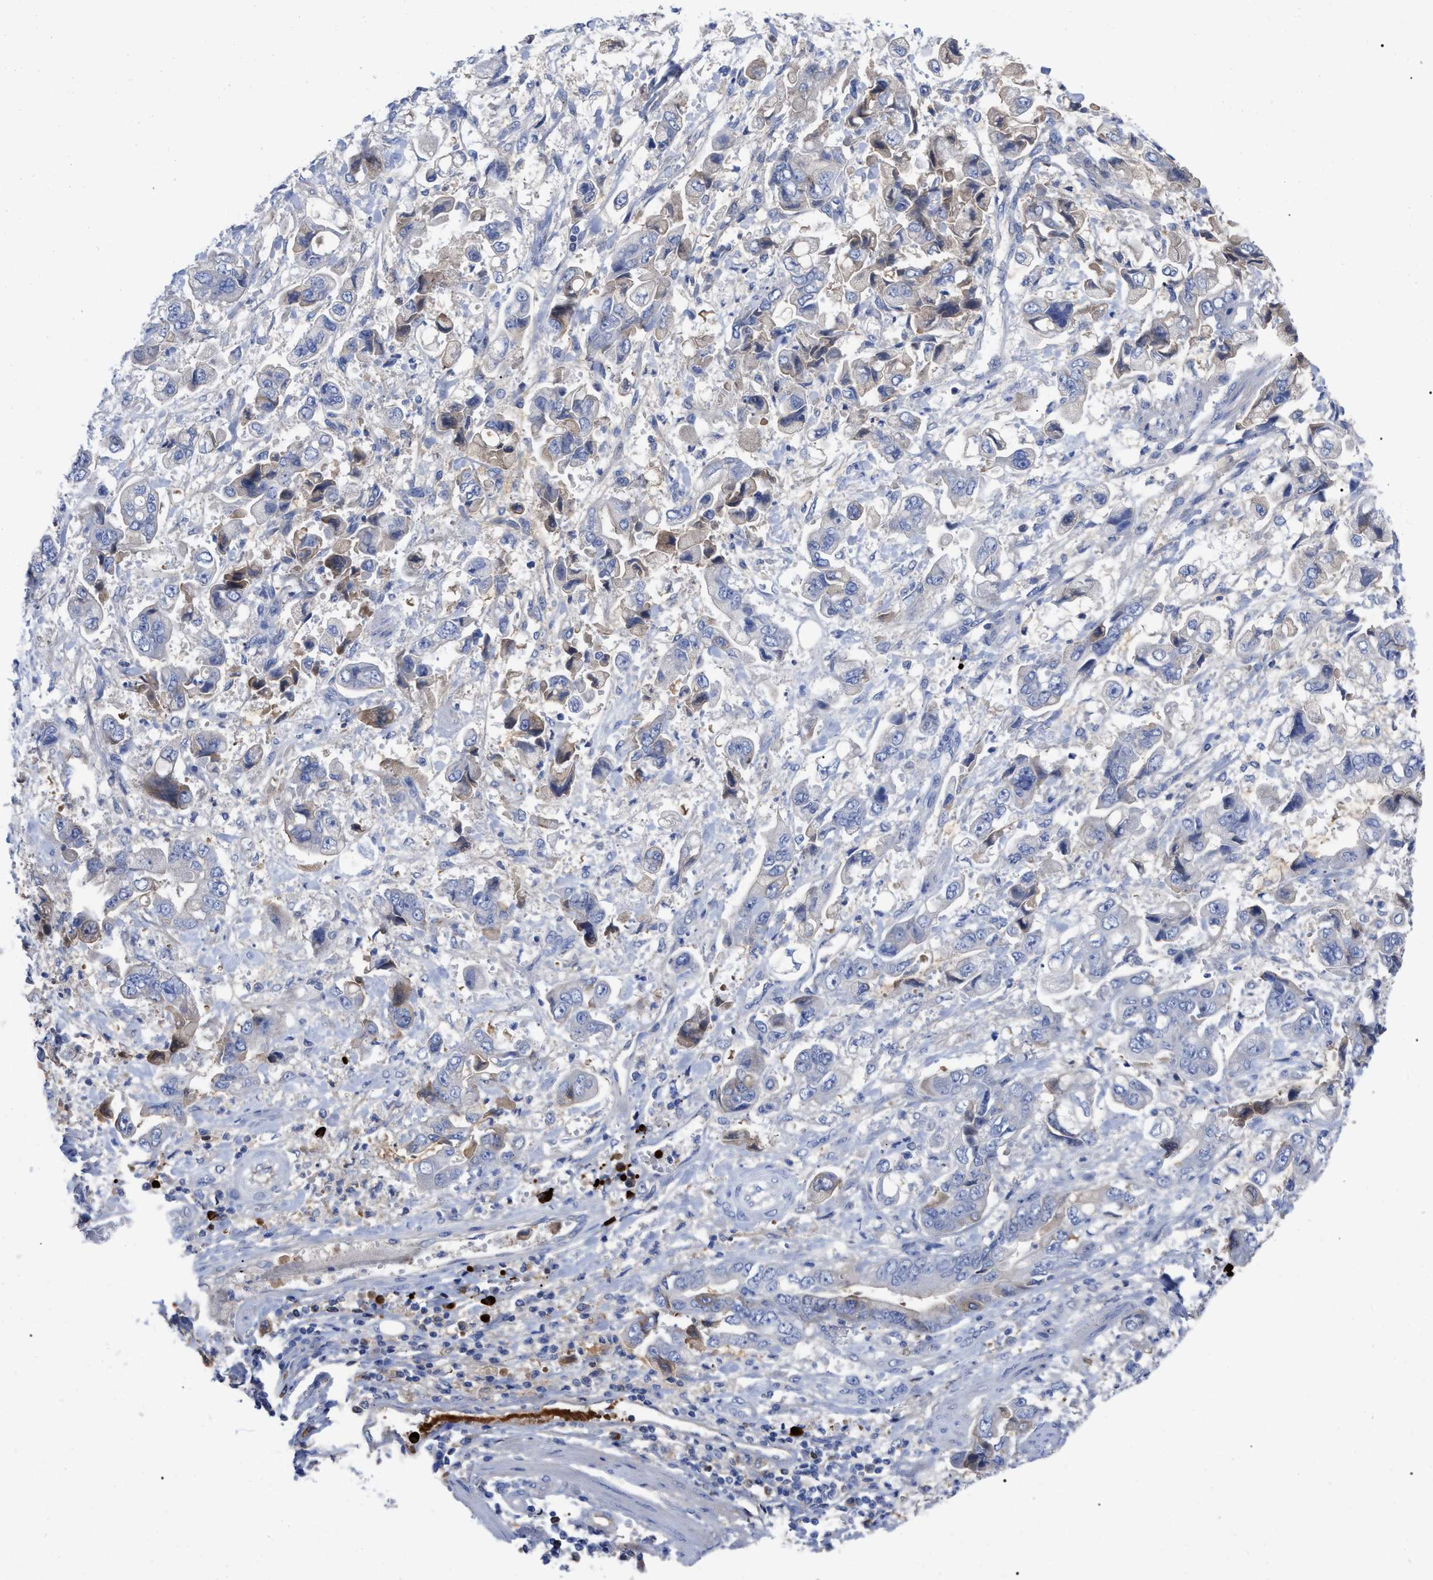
{"staining": {"intensity": "weak", "quantity": "<25%", "location": "cytoplasmic/membranous"}, "tissue": "stomach cancer", "cell_type": "Tumor cells", "image_type": "cancer", "snomed": [{"axis": "morphology", "description": "Normal tissue, NOS"}, {"axis": "morphology", "description": "Adenocarcinoma, NOS"}, {"axis": "topography", "description": "Stomach"}], "caption": "High magnification brightfield microscopy of stomach cancer (adenocarcinoma) stained with DAB (brown) and counterstained with hematoxylin (blue): tumor cells show no significant expression.", "gene": "IGHV5-51", "patient": {"sex": "male", "age": 62}}